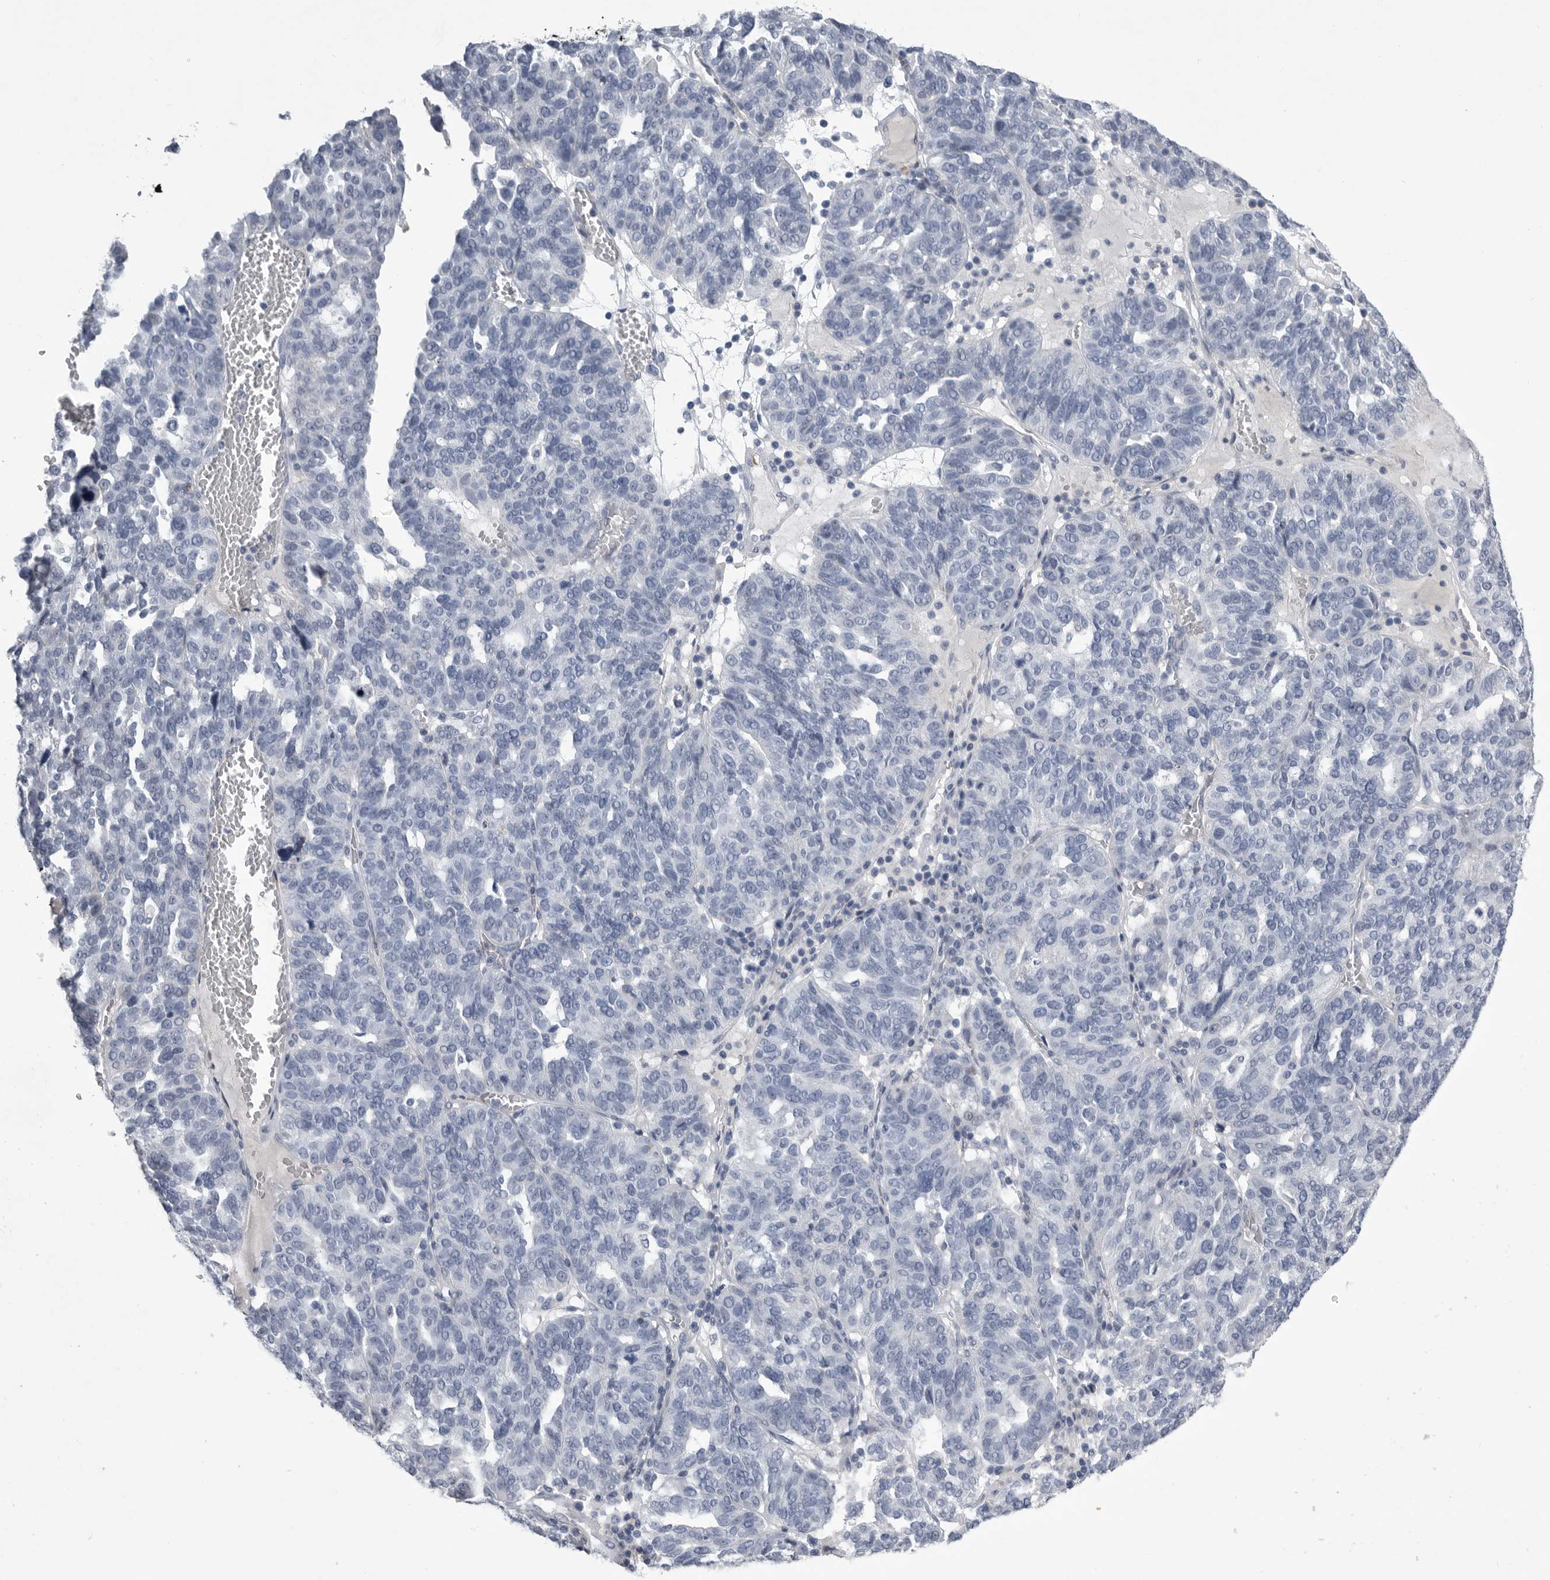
{"staining": {"intensity": "negative", "quantity": "none", "location": "none"}, "tissue": "ovarian cancer", "cell_type": "Tumor cells", "image_type": "cancer", "snomed": [{"axis": "morphology", "description": "Cystadenocarcinoma, serous, NOS"}, {"axis": "topography", "description": "Ovary"}], "caption": "Immunohistochemical staining of human ovarian serous cystadenocarcinoma shows no significant staining in tumor cells.", "gene": "CRP", "patient": {"sex": "female", "age": 59}}